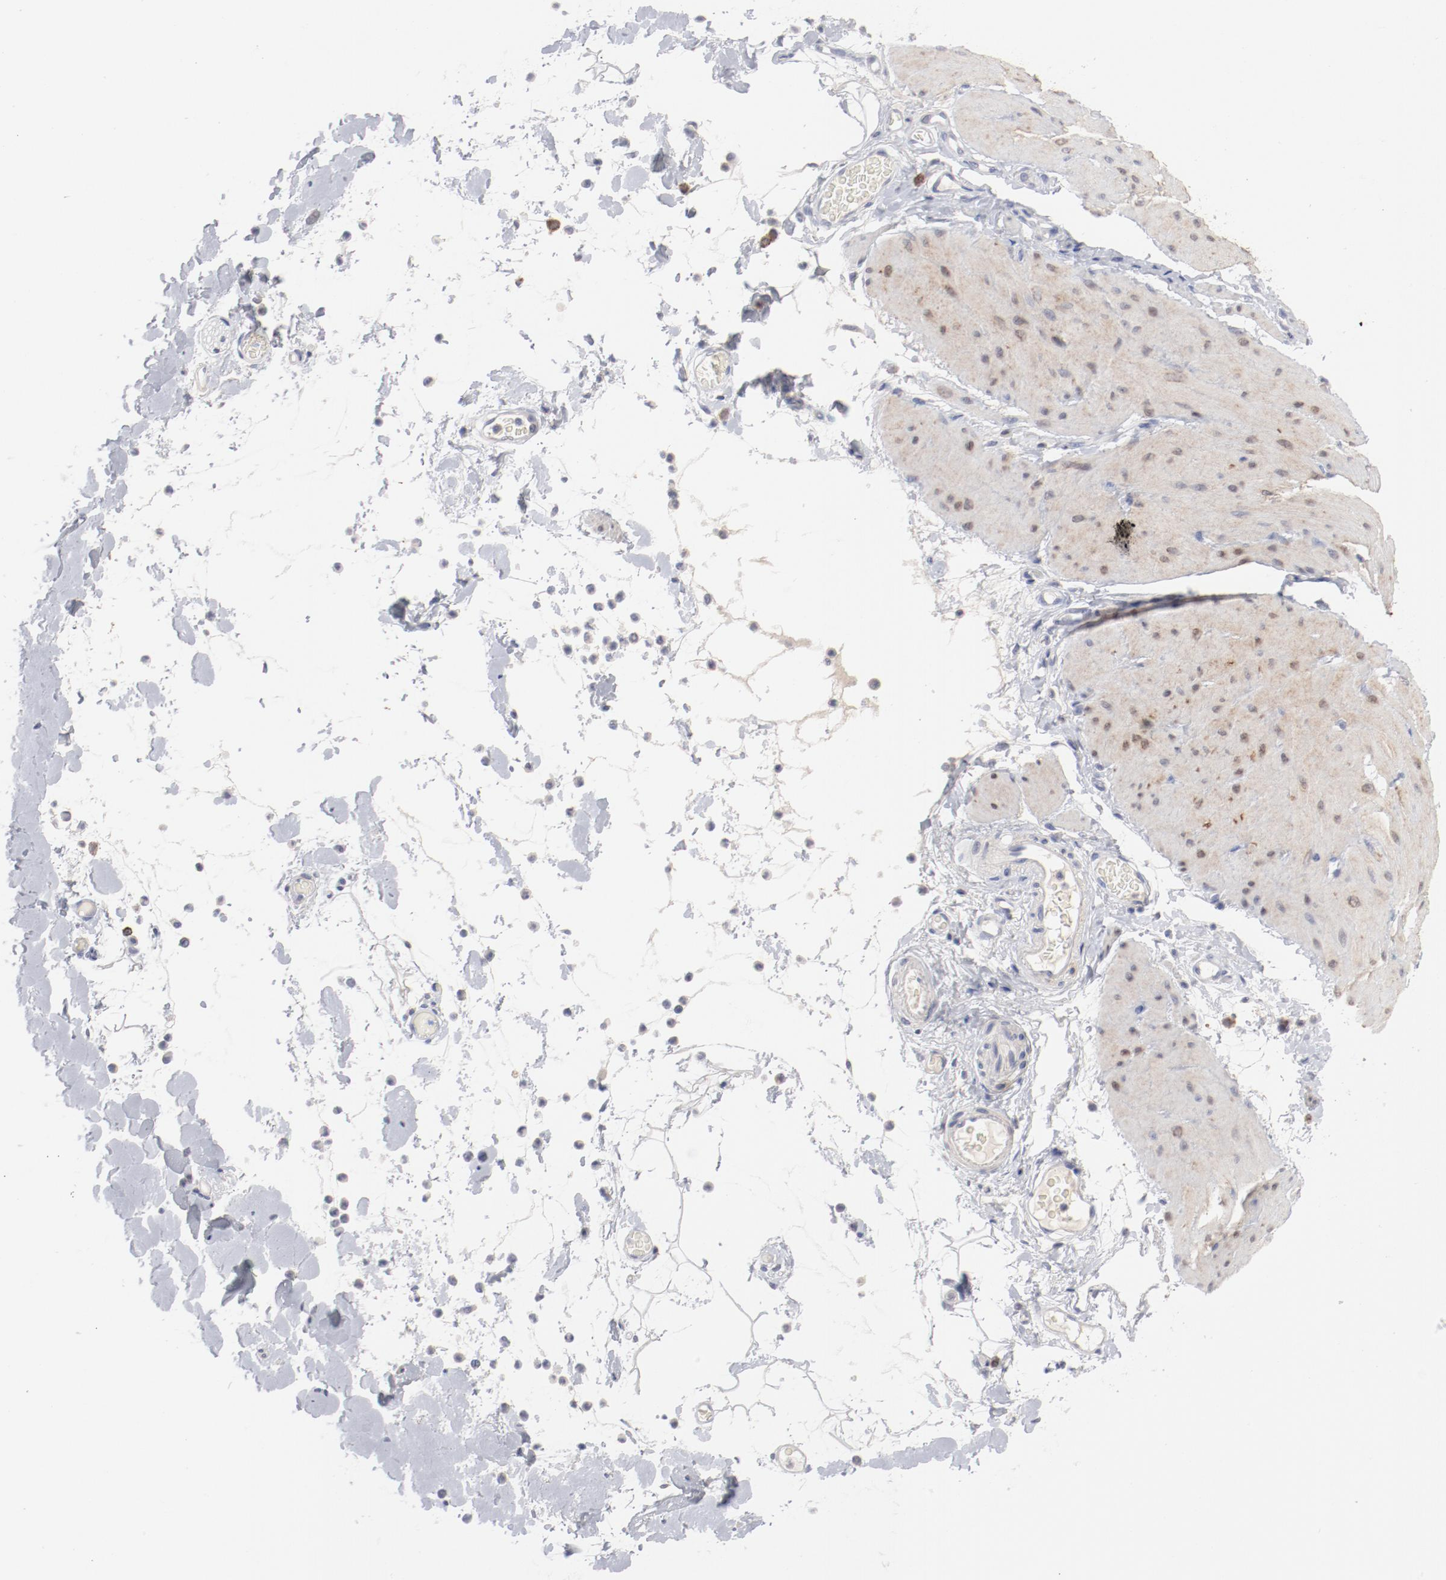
{"staining": {"intensity": "moderate", "quantity": "<25%", "location": "cytoplasmic/membranous,nuclear"}, "tissue": "smooth muscle", "cell_type": "Smooth muscle cells", "image_type": "normal", "snomed": [{"axis": "morphology", "description": "Normal tissue, NOS"}, {"axis": "topography", "description": "Smooth muscle"}, {"axis": "topography", "description": "Colon"}], "caption": "Brown immunohistochemical staining in benign smooth muscle reveals moderate cytoplasmic/membranous,nuclear positivity in about <25% of smooth muscle cells. Immunohistochemistry stains the protein of interest in brown and the nuclei are stained blue.", "gene": "SH3BGR", "patient": {"sex": "male", "age": 67}}